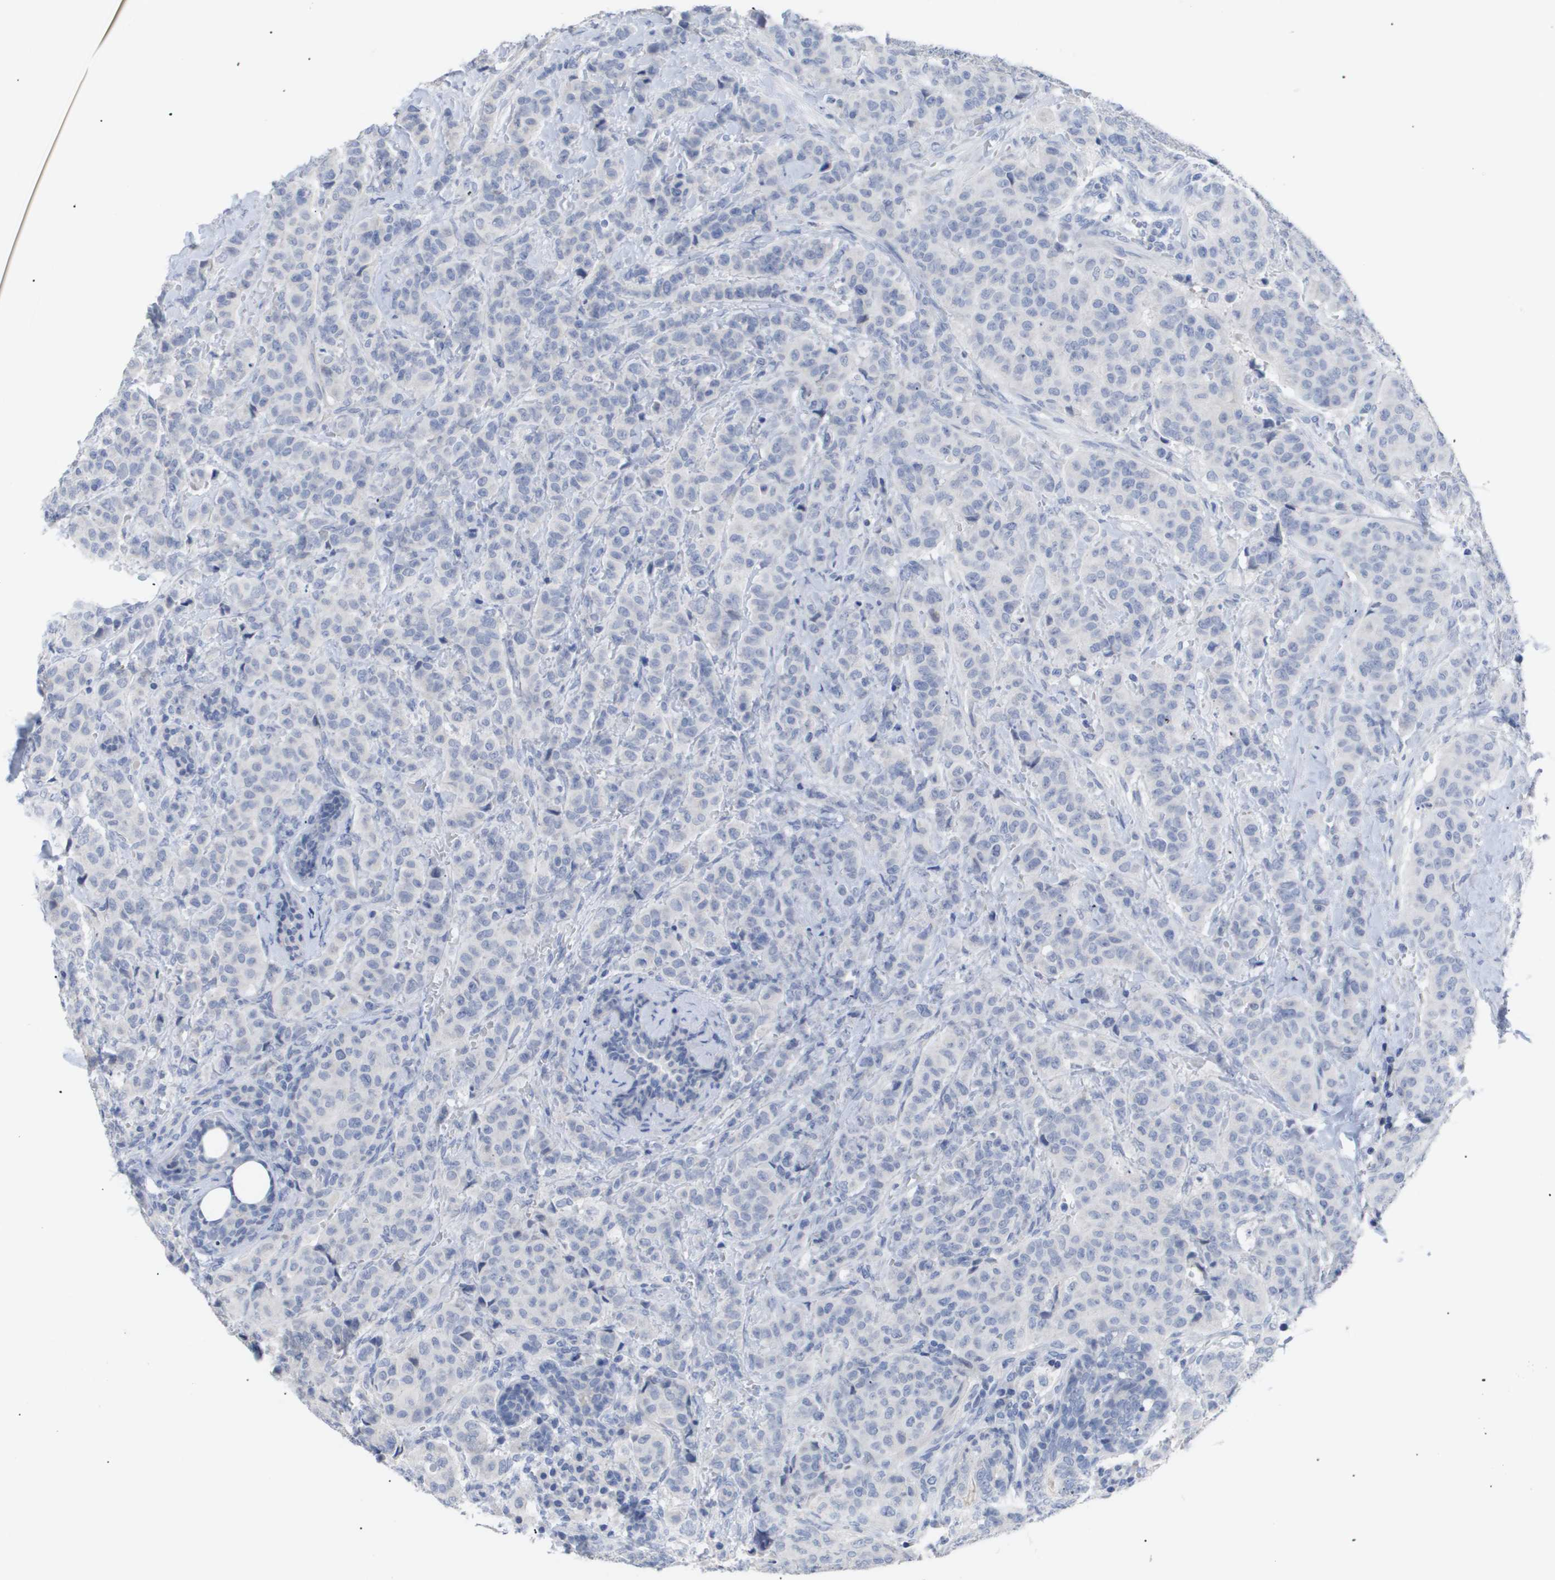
{"staining": {"intensity": "negative", "quantity": "none", "location": "none"}, "tissue": "breast cancer", "cell_type": "Tumor cells", "image_type": "cancer", "snomed": [{"axis": "morphology", "description": "Normal tissue, NOS"}, {"axis": "morphology", "description": "Duct carcinoma"}, {"axis": "topography", "description": "Breast"}], "caption": "DAB immunohistochemical staining of breast intraductal carcinoma exhibits no significant positivity in tumor cells. (DAB immunohistochemistry (IHC) visualized using brightfield microscopy, high magnification).", "gene": "CAV3", "patient": {"sex": "female", "age": 40}}